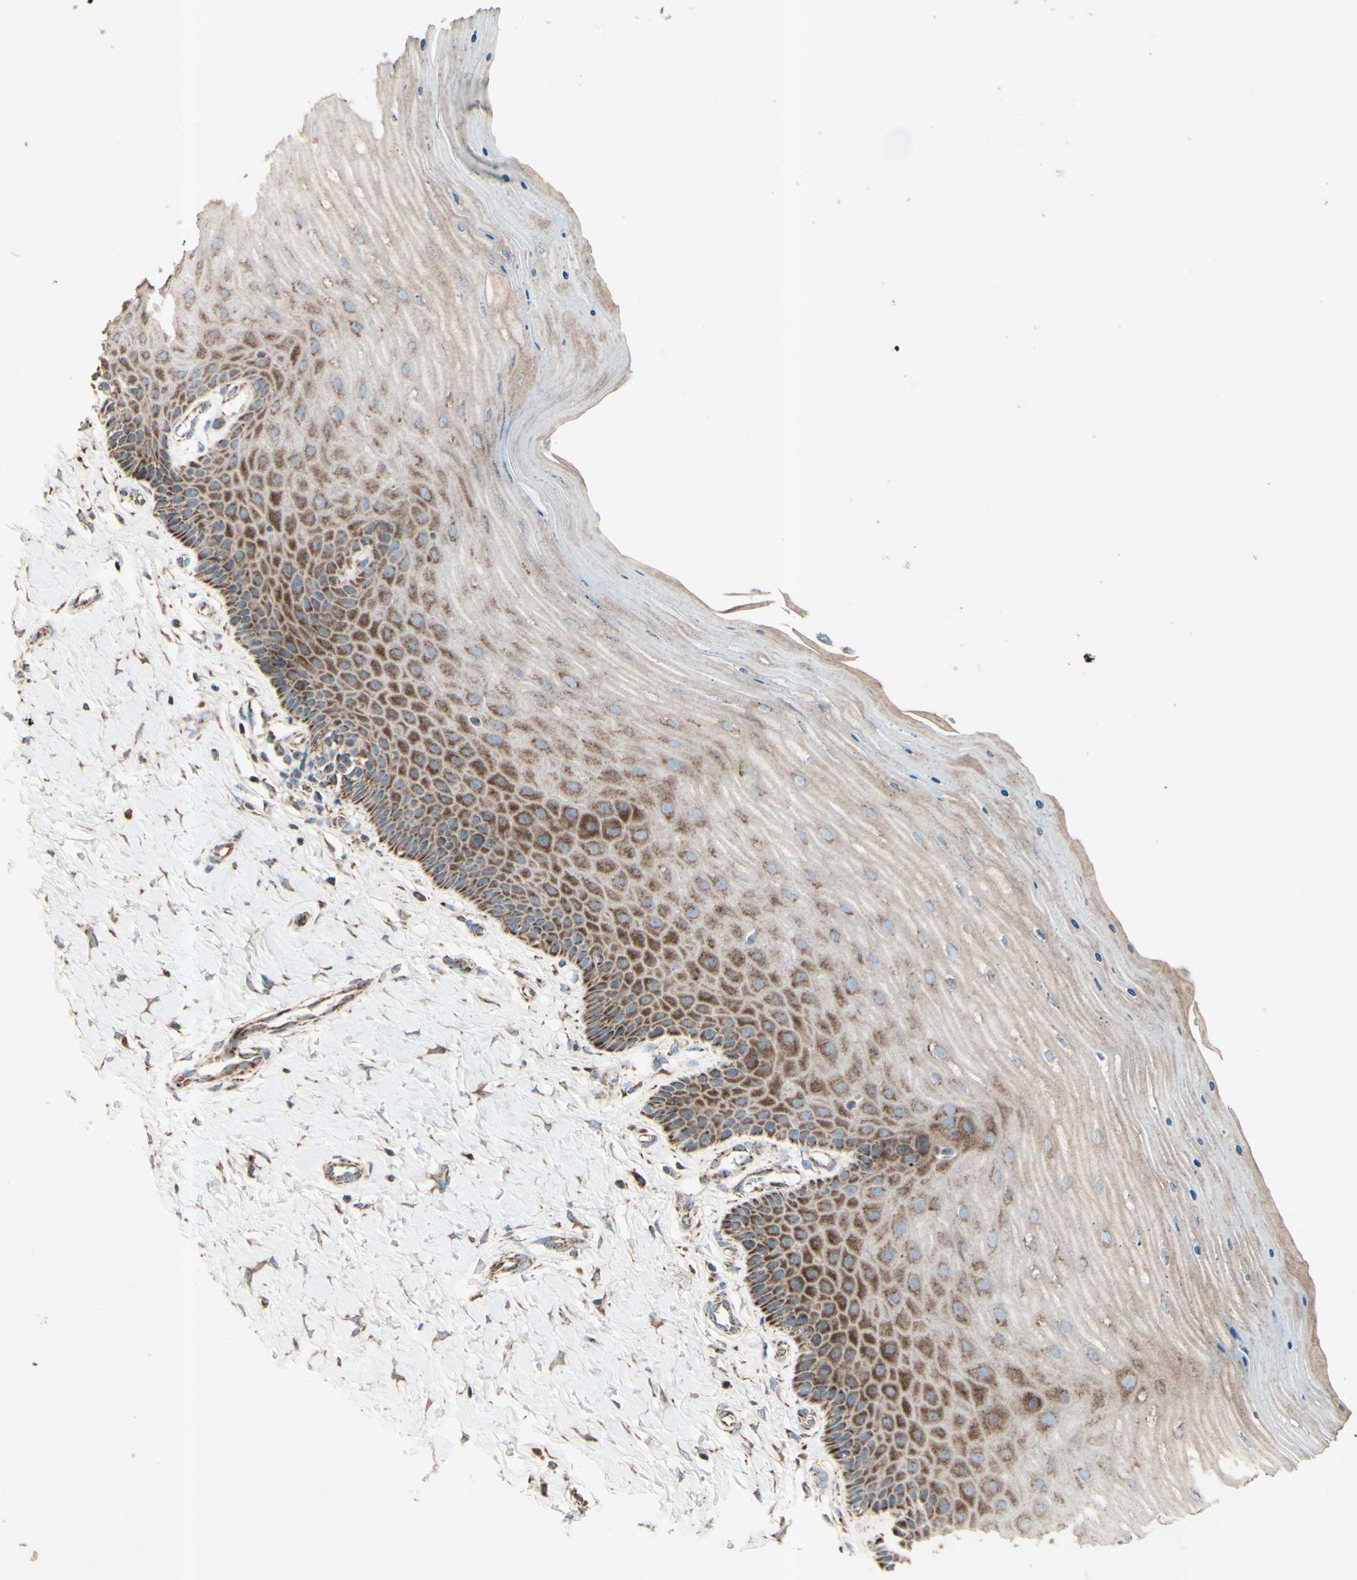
{"staining": {"intensity": "strong", "quantity": ">75%", "location": "cytoplasmic/membranous"}, "tissue": "cervix", "cell_type": "Glandular cells", "image_type": "normal", "snomed": [{"axis": "morphology", "description": "Normal tissue, NOS"}, {"axis": "topography", "description": "Cervix"}], "caption": "A brown stain shows strong cytoplasmic/membranous expression of a protein in glandular cells of unremarkable human cervix. Using DAB (brown) and hematoxylin (blue) stains, captured at high magnification using brightfield microscopy.", "gene": "RHOT1", "patient": {"sex": "female", "age": 55}}